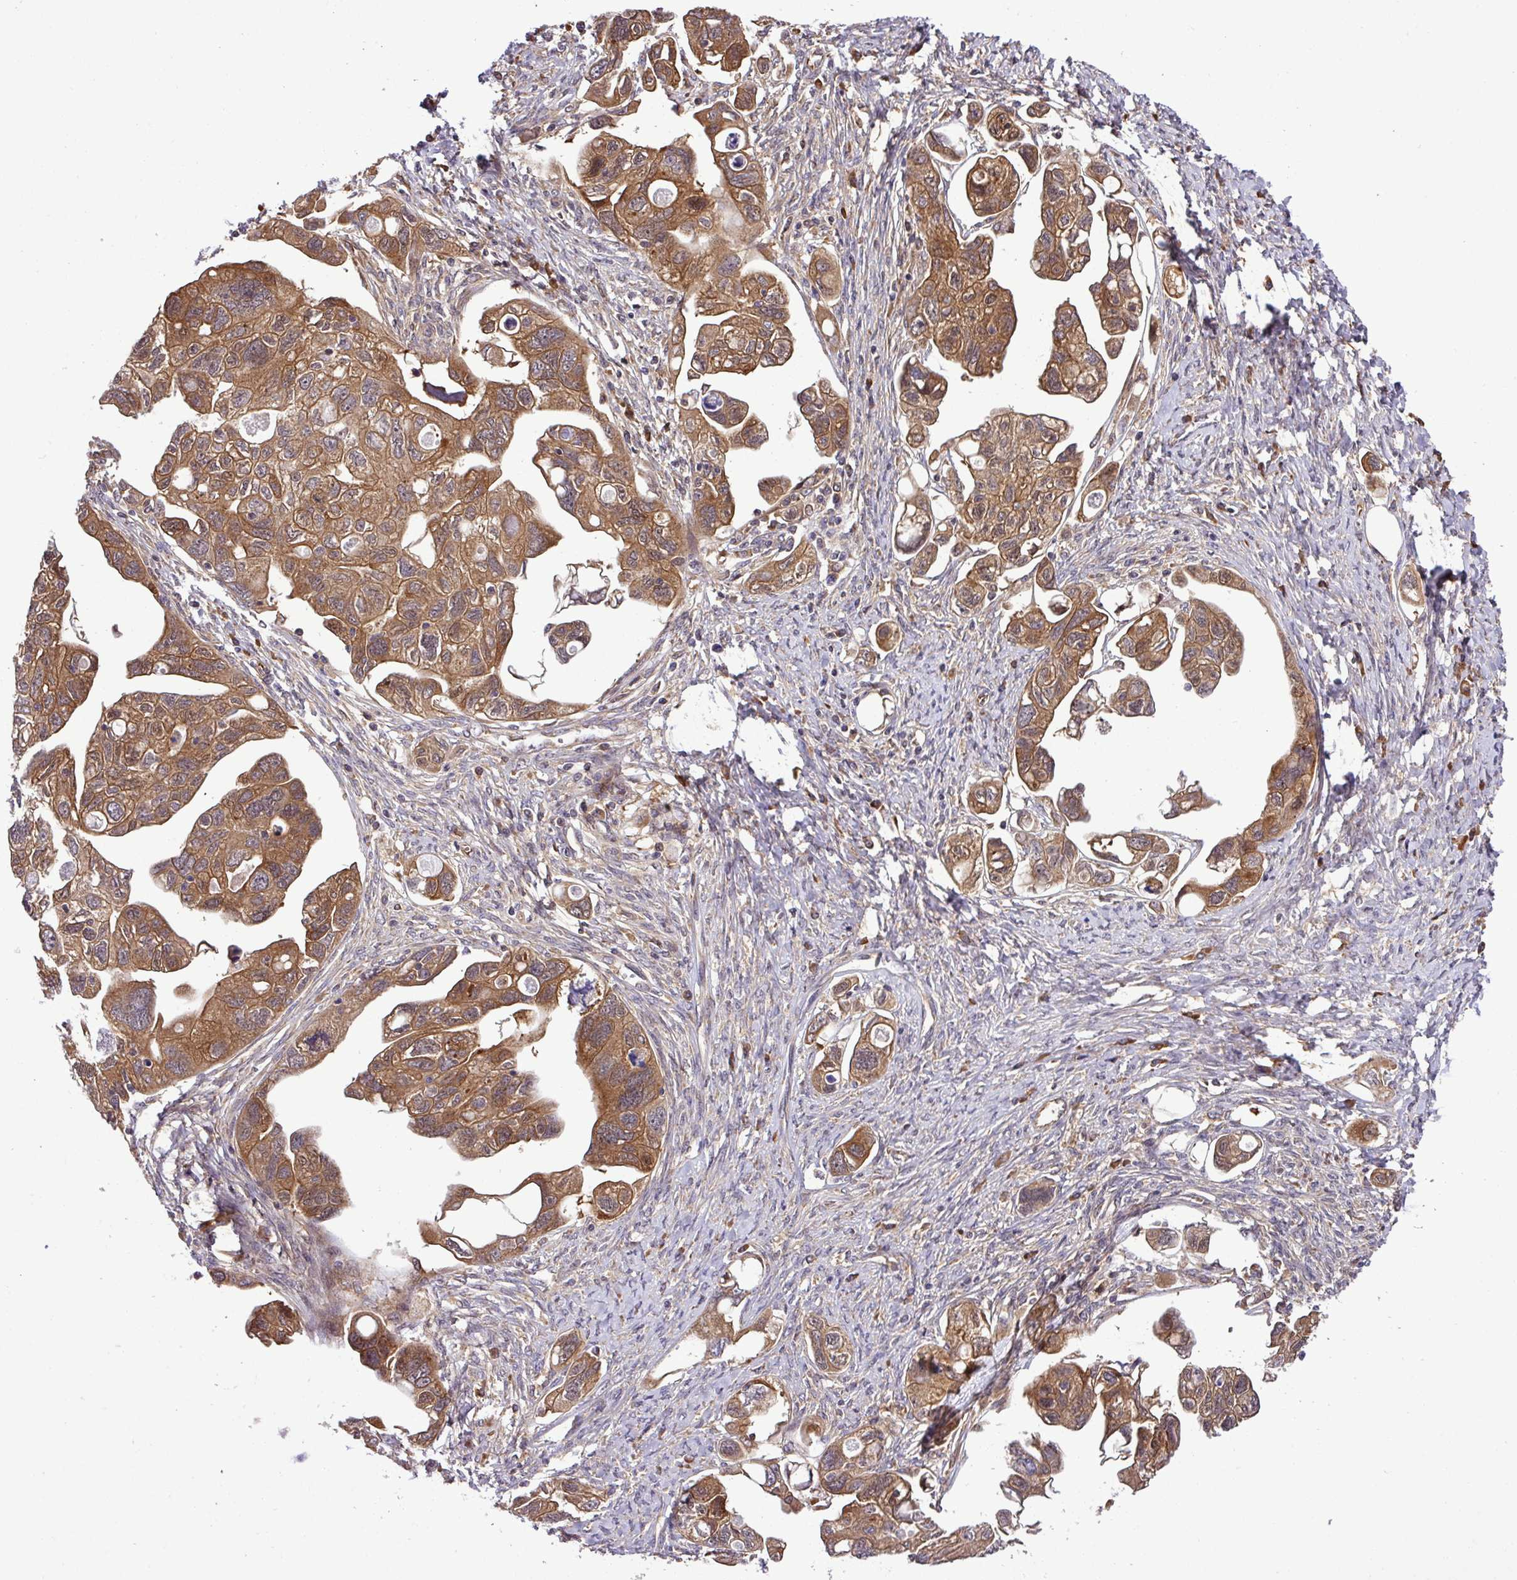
{"staining": {"intensity": "moderate", "quantity": ">75%", "location": "cytoplasmic/membranous"}, "tissue": "ovarian cancer", "cell_type": "Tumor cells", "image_type": "cancer", "snomed": [{"axis": "morphology", "description": "Carcinoma, NOS"}, {"axis": "morphology", "description": "Cystadenocarcinoma, serous, NOS"}, {"axis": "topography", "description": "Ovary"}], "caption": "The immunohistochemical stain shows moderate cytoplasmic/membranous expression in tumor cells of ovarian cancer tissue. (DAB = brown stain, brightfield microscopy at high magnification).", "gene": "DLGAP4", "patient": {"sex": "female", "age": 69}}